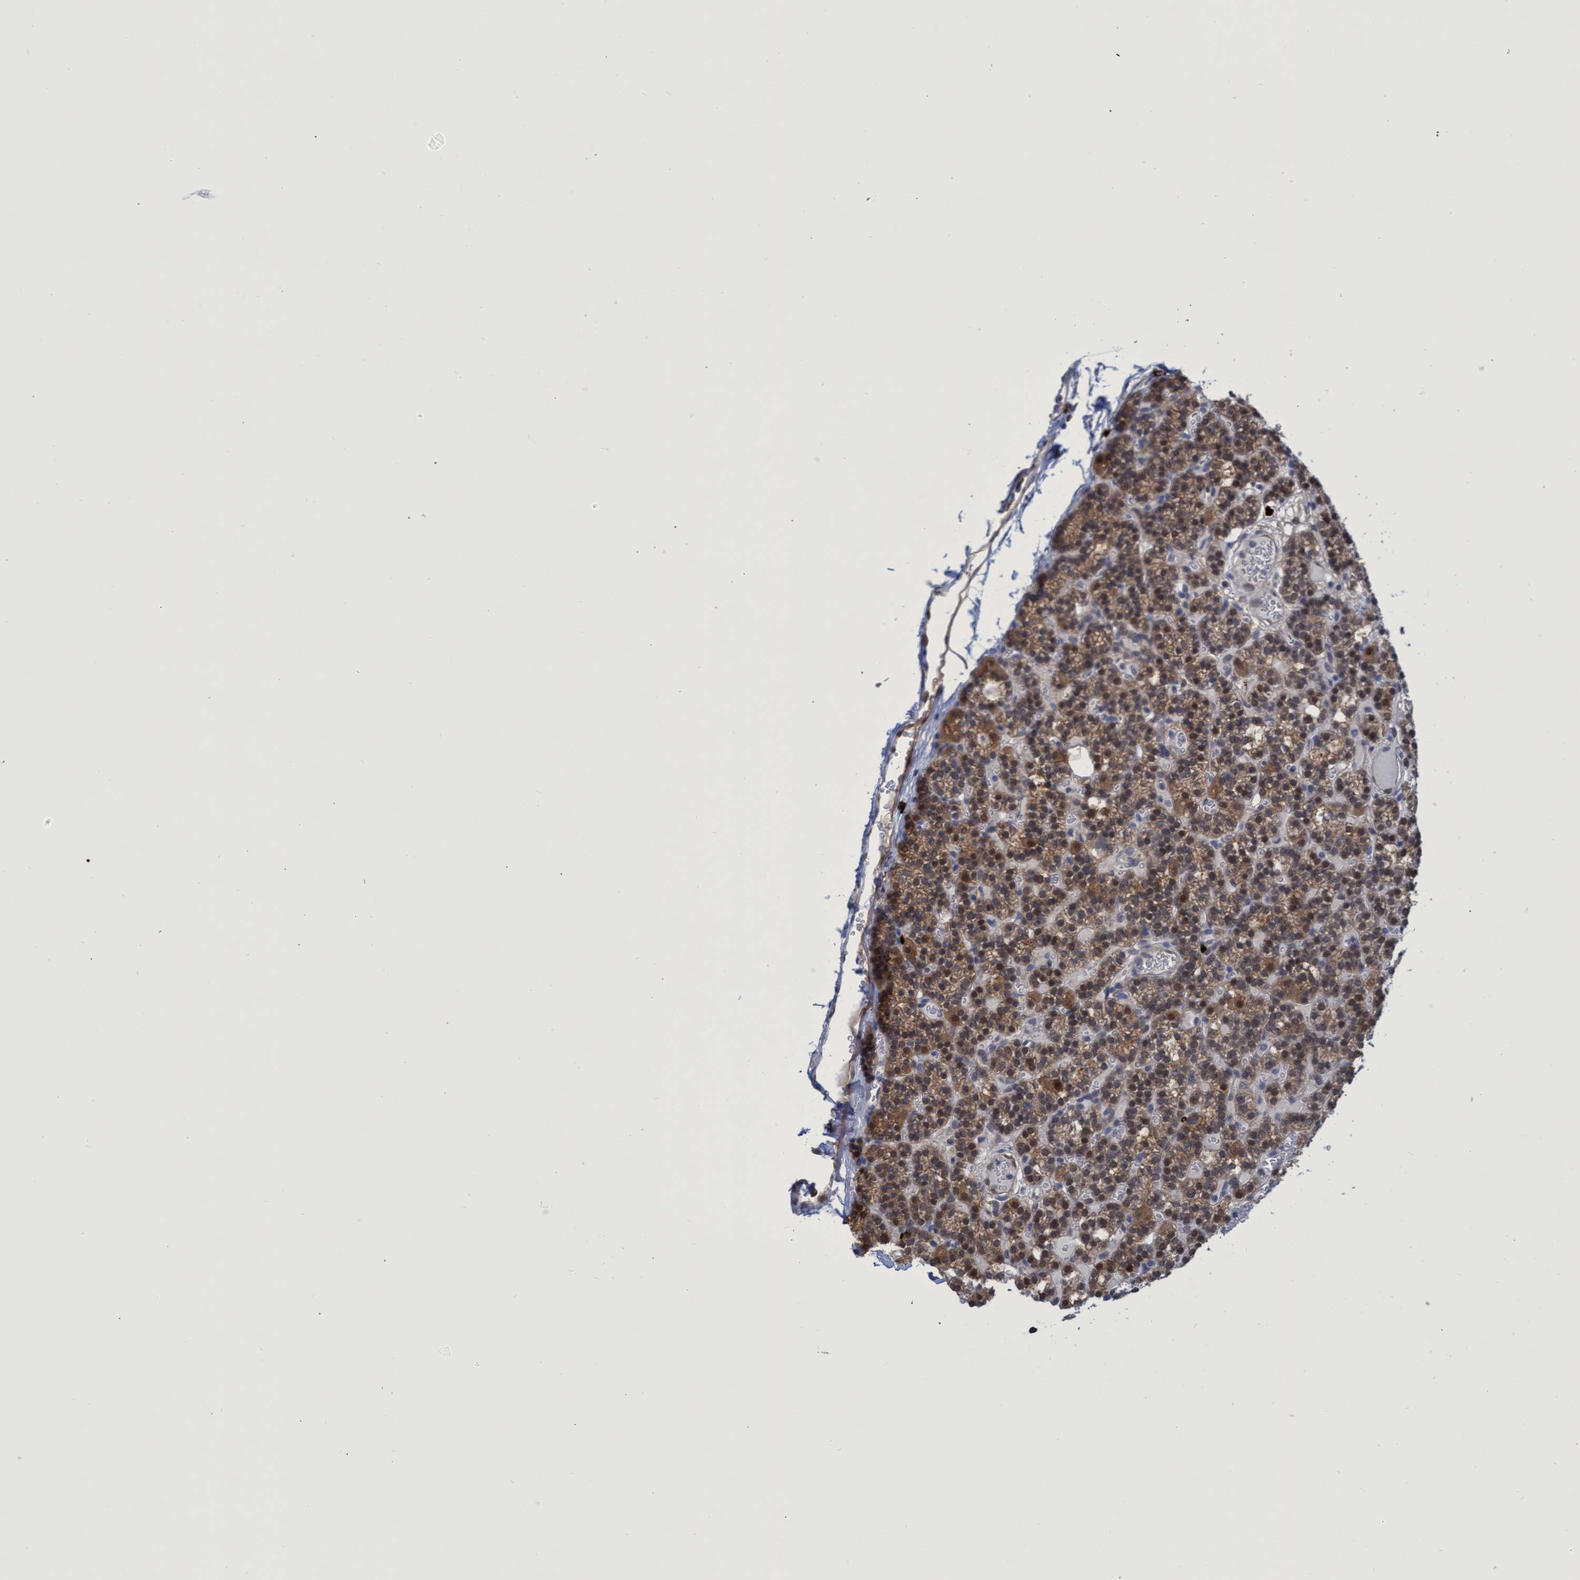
{"staining": {"intensity": "moderate", "quantity": ">75%", "location": "cytoplasmic/membranous"}, "tissue": "parathyroid gland", "cell_type": "Glandular cells", "image_type": "normal", "snomed": [{"axis": "morphology", "description": "Normal tissue, NOS"}, {"axis": "morphology", "description": "Adenoma, NOS"}, {"axis": "topography", "description": "Parathyroid gland"}], "caption": "A photomicrograph of human parathyroid gland stained for a protein demonstrates moderate cytoplasmic/membranous brown staining in glandular cells. (brown staining indicates protein expression, while blue staining denotes nuclei).", "gene": "PNPO", "patient": {"sex": "female", "age": 58}}